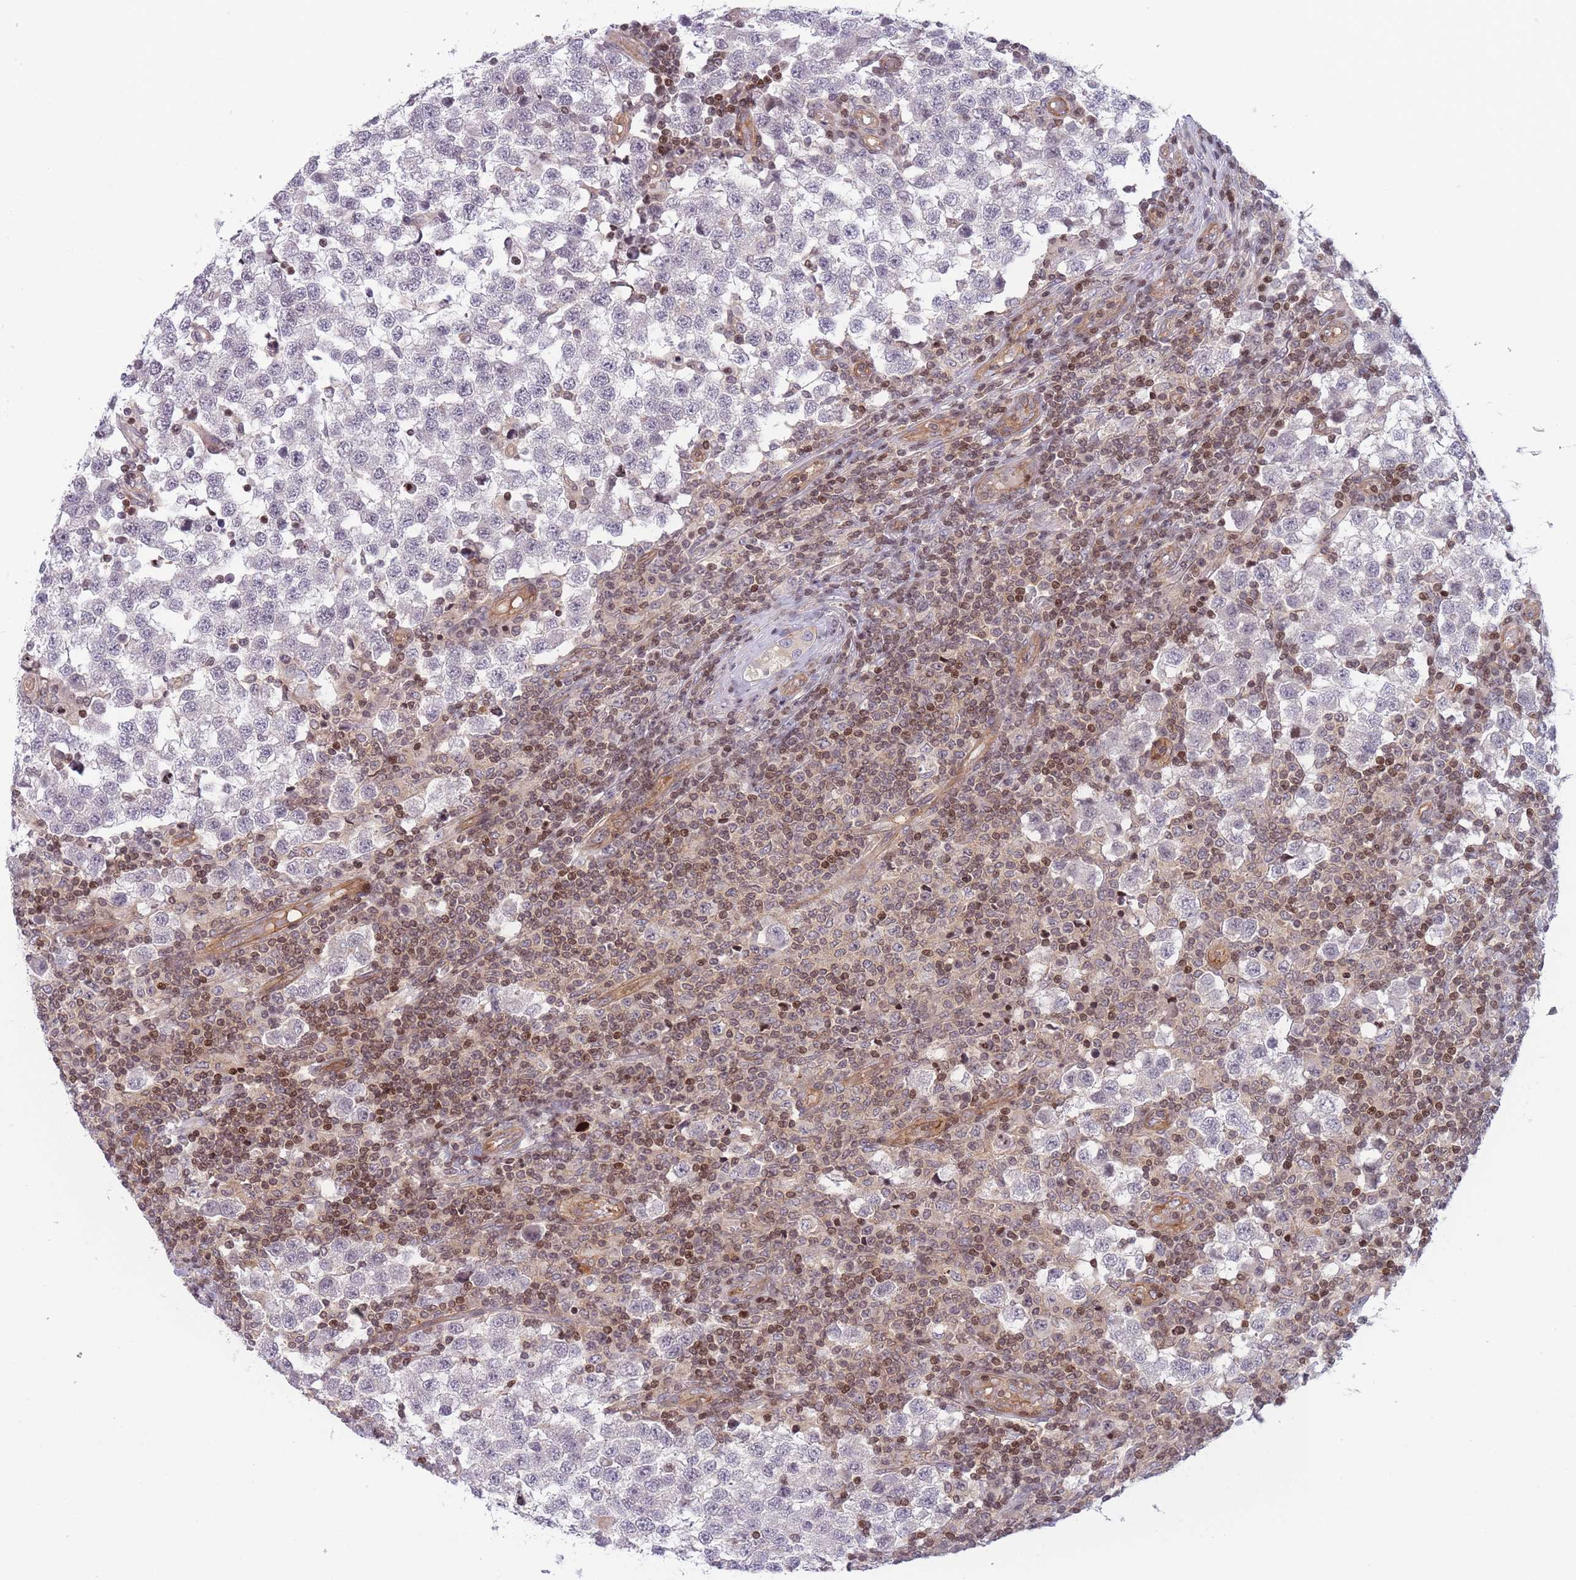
{"staining": {"intensity": "negative", "quantity": "none", "location": "none"}, "tissue": "testis cancer", "cell_type": "Tumor cells", "image_type": "cancer", "snomed": [{"axis": "morphology", "description": "Seminoma, NOS"}, {"axis": "topography", "description": "Testis"}], "caption": "Protein analysis of seminoma (testis) reveals no significant staining in tumor cells.", "gene": "SLC35F5", "patient": {"sex": "male", "age": 34}}